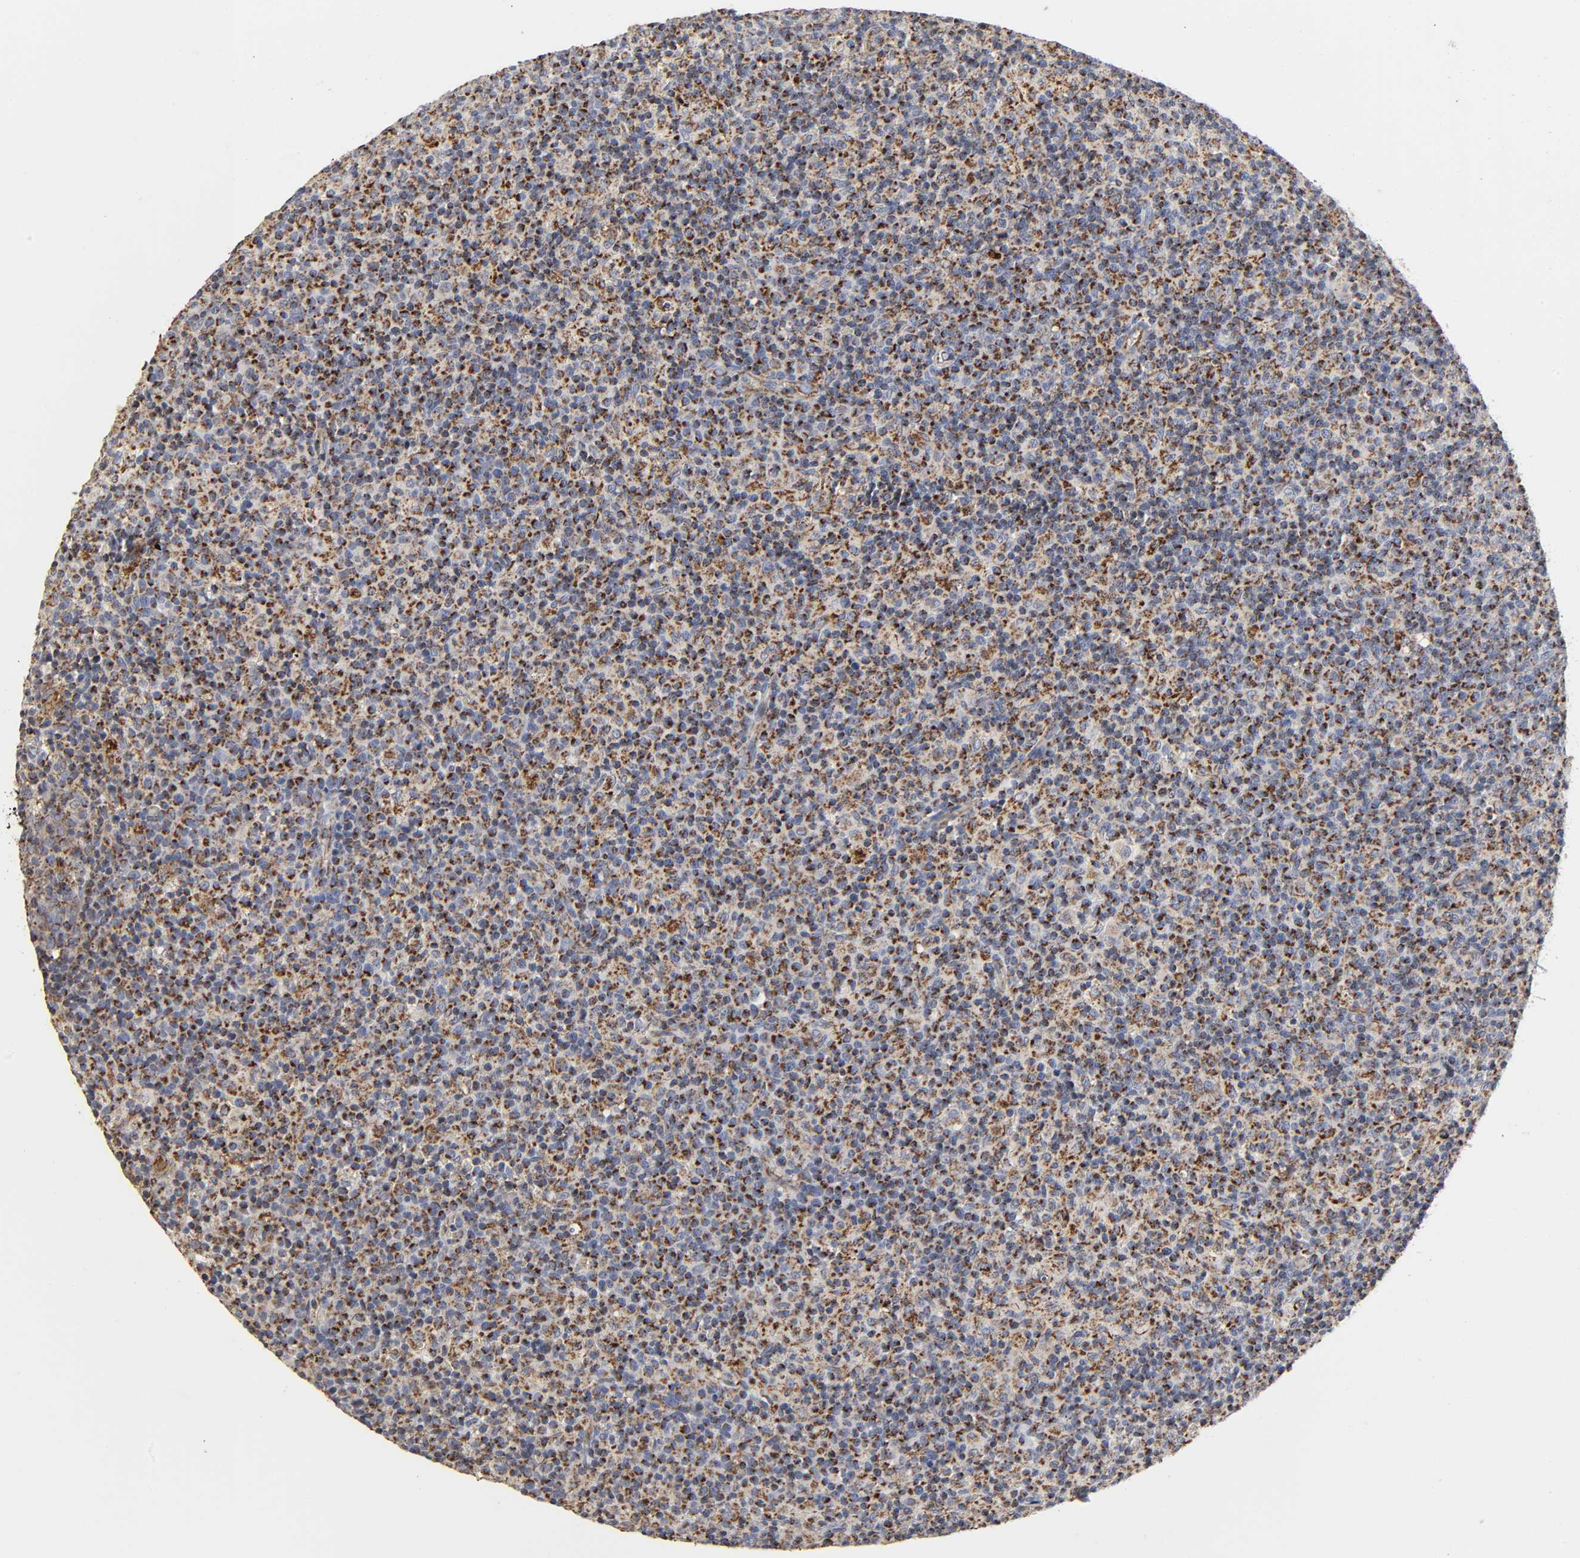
{"staining": {"intensity": "strong", "quantity": ">75%", "location": "cytoplasmic/membranous"}, "tissue": "lymph node", "cell_type": "Germinal center cells", "image_type": "normal", "snomed": [{"axis": "morphology", "description": "Normal tissue, NOS"}, {"axis": "morphology", "description": "Inflammation, NOS"}, {"axis": "topography", "description": "Lymph node"}], "caption": "DAB immunohistochemical staining of benign lymph node displays strong cytoplasmic/membranous protein expression in approximately >75% of germinal center cells. The protein is shown in brown color, while the nuclei are stained blue.", "gene": "COX6B1", "patient": {"sex": "male", "age": 55}}